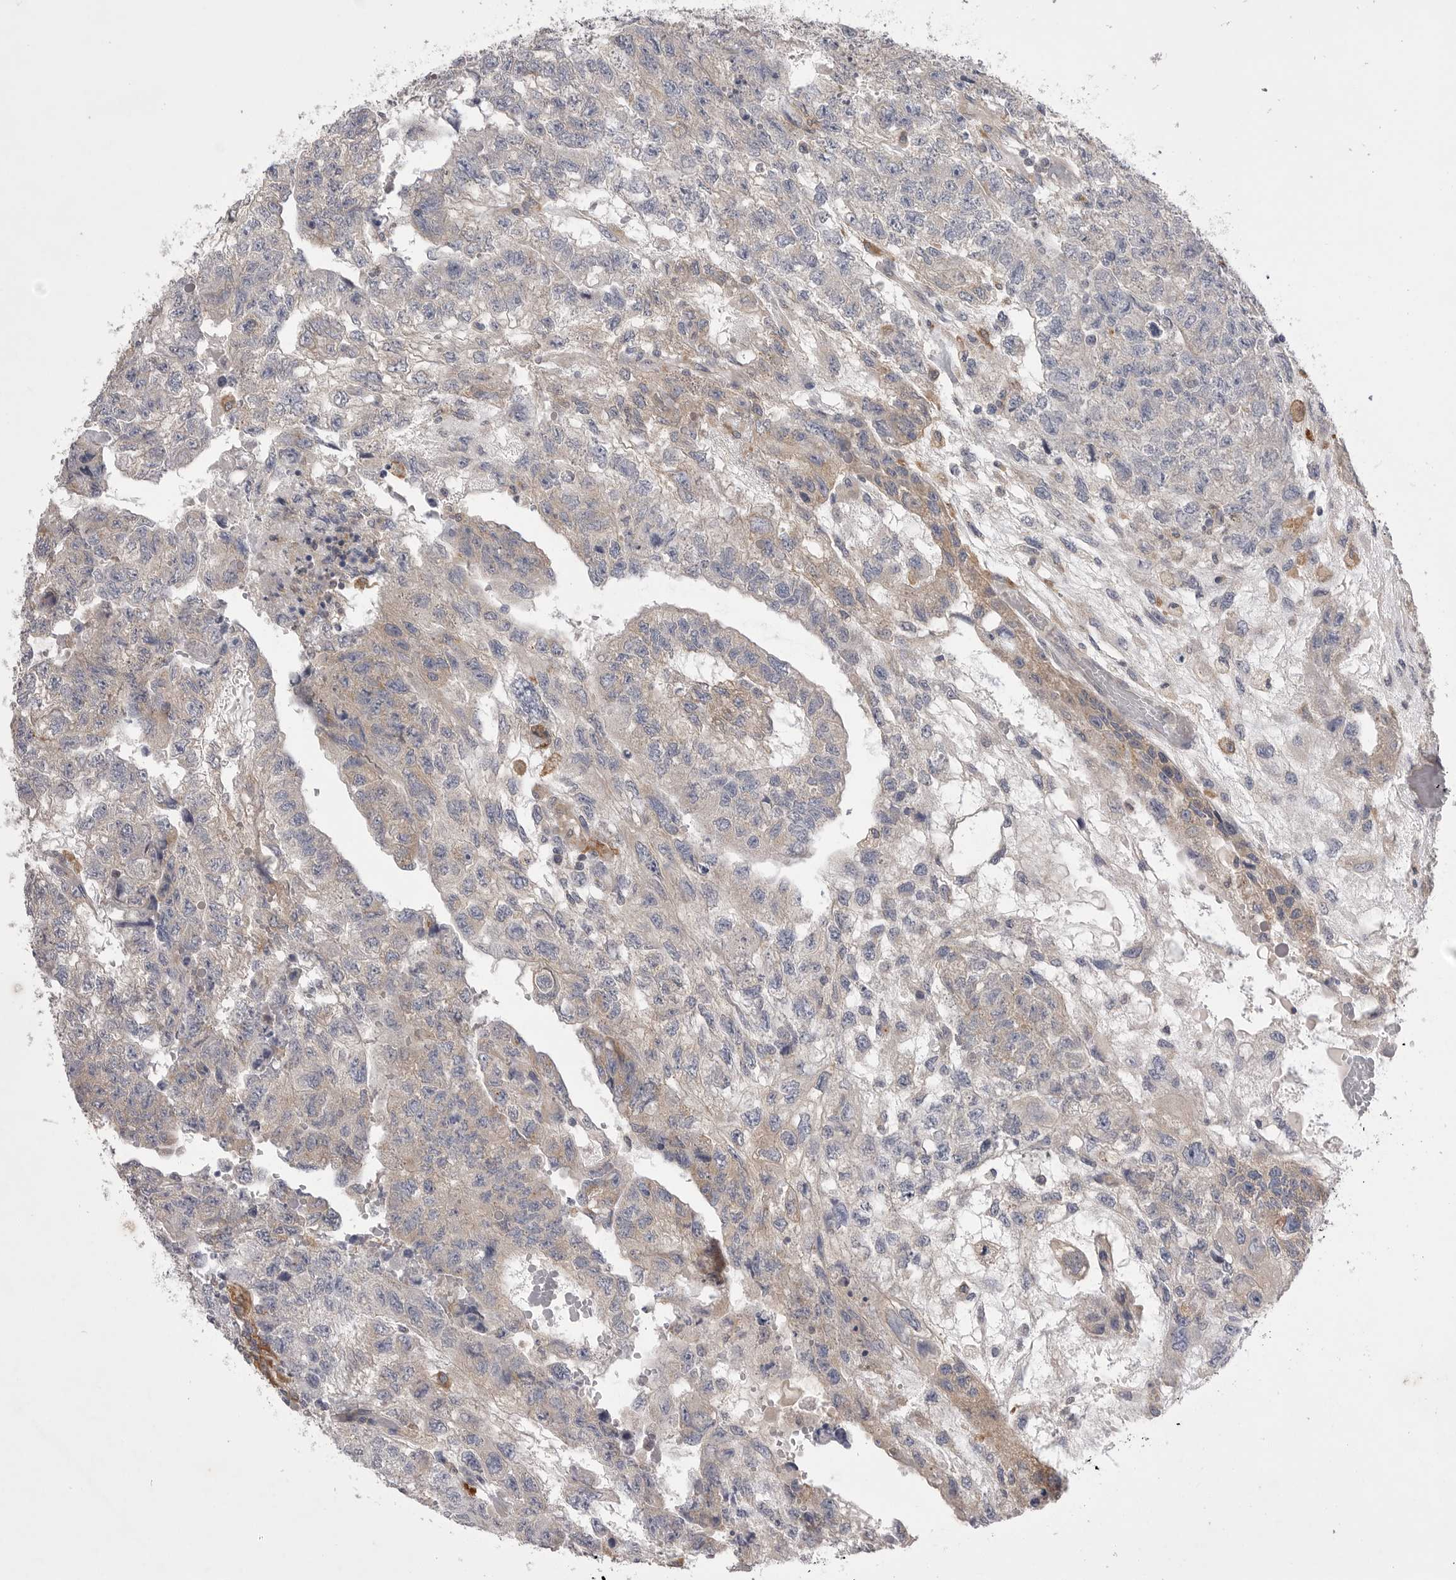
{"staining": {"intensity": "weak", "quantity": "<25%", "location": "cytoplasmic/membranous"}, "tissue": "testis cancer", "cell_type": "Tumor cells", "image_type": "cancer", "snomed": [{"axis": "morphology", "description": "Carcinoma, Embryonal, NOS"}, {"axis": "topography", "description": "Testis"}], "caption": "Protein analysis of testis embryonal carcinoma displays no significant expression in tumor cells.", "gene": "VAC14", "patient": {"sex": "male", "age": 36}}